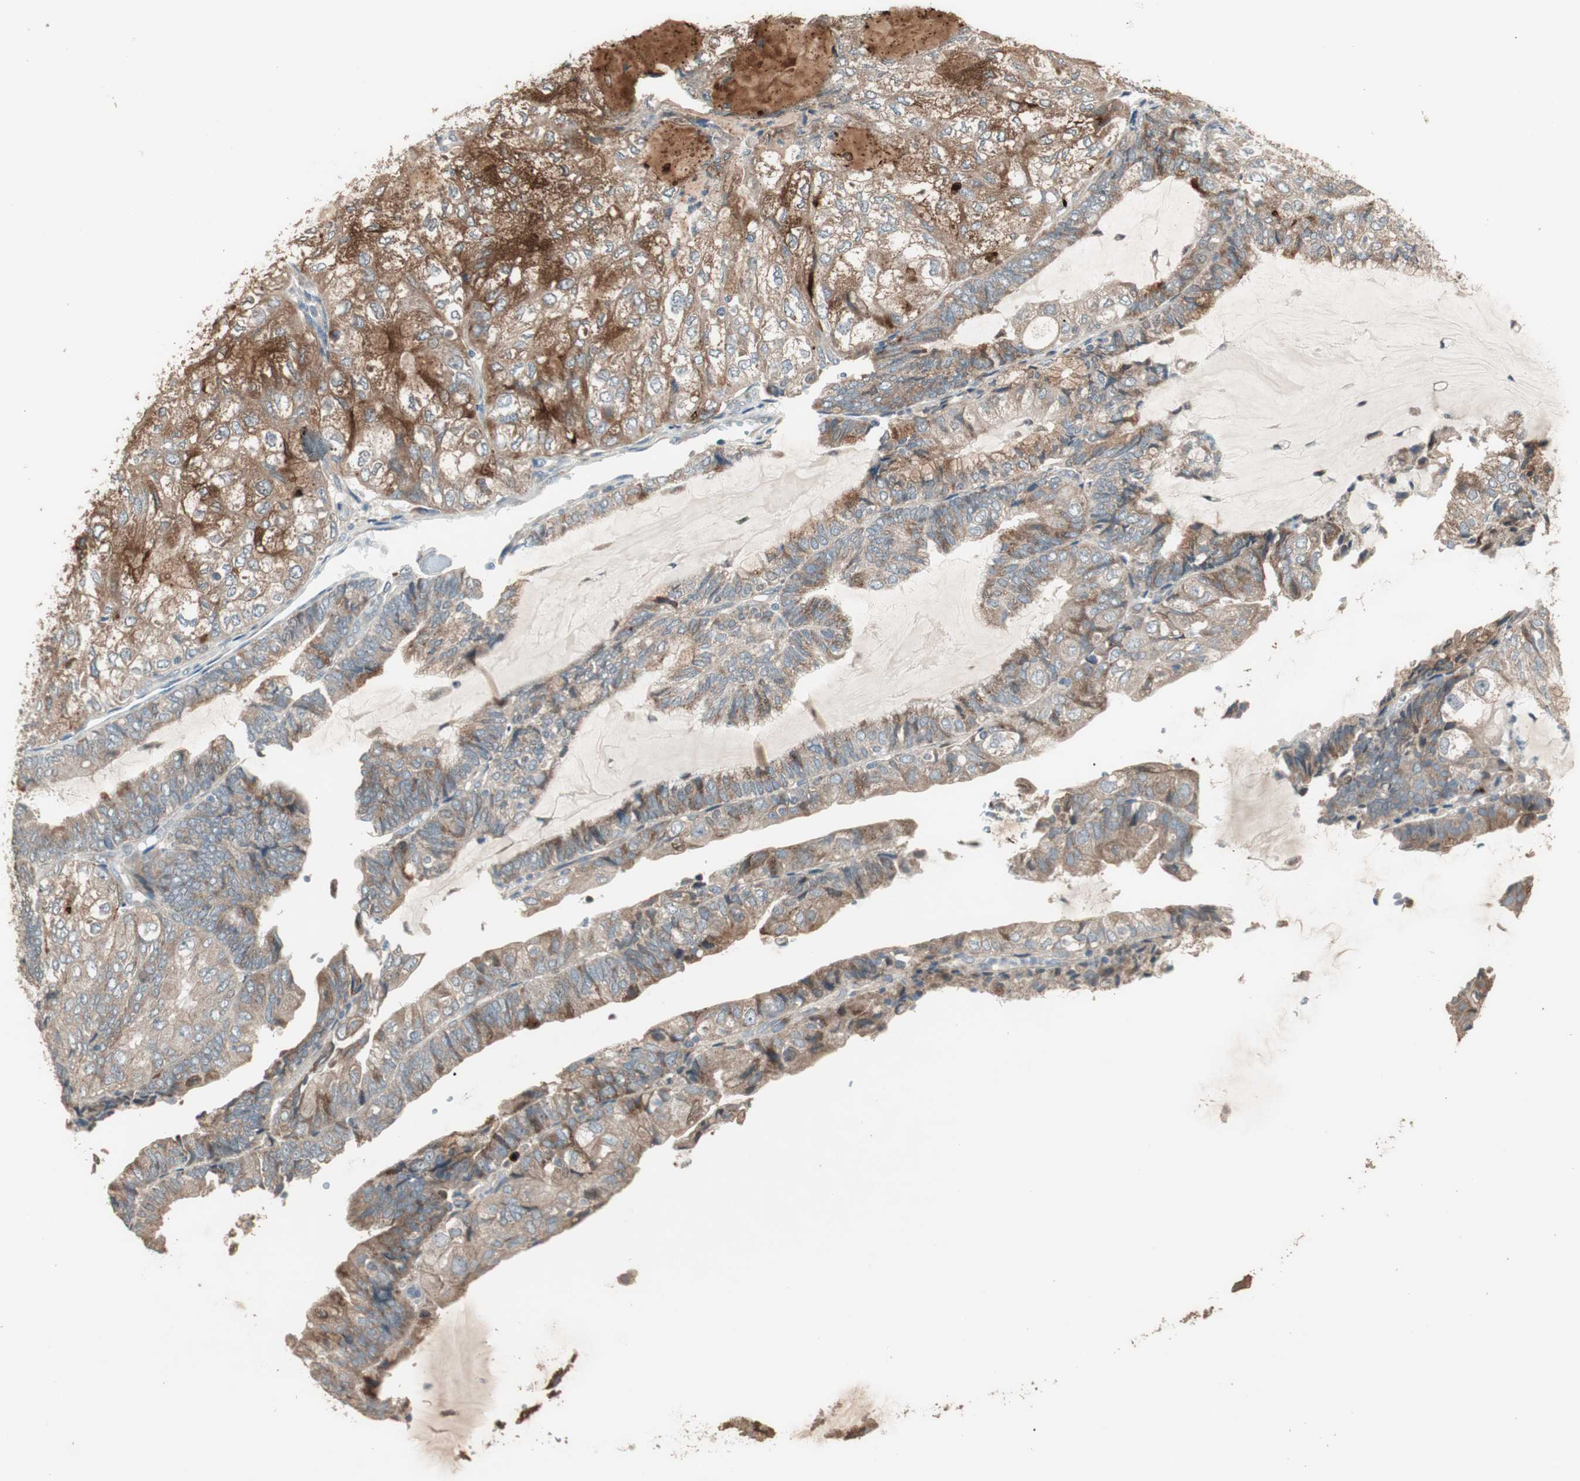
{"staining": {"intensity": "moderate", "quantity": ">75%", "location": "cytoplasmic/membranous"}, "tissue": "endometrial cancer", "cell_type": "Tumor cells", "image_type": "cancer", "snomed": [{"axis": "morphology", "description": "Adenocarcinoma, NOS"}, {"axis": "topography", "description": "Endometrium"}], "caption": "A histopathology image showing moderate cytoplasmic/membranous expression in approximately >75% of tumor cells in endometrial adenocarcinoma, as visualized by brown immunohistochemical staining.", "gene": "RARRES1", "patient": {"sex": "female", "age": 81}}